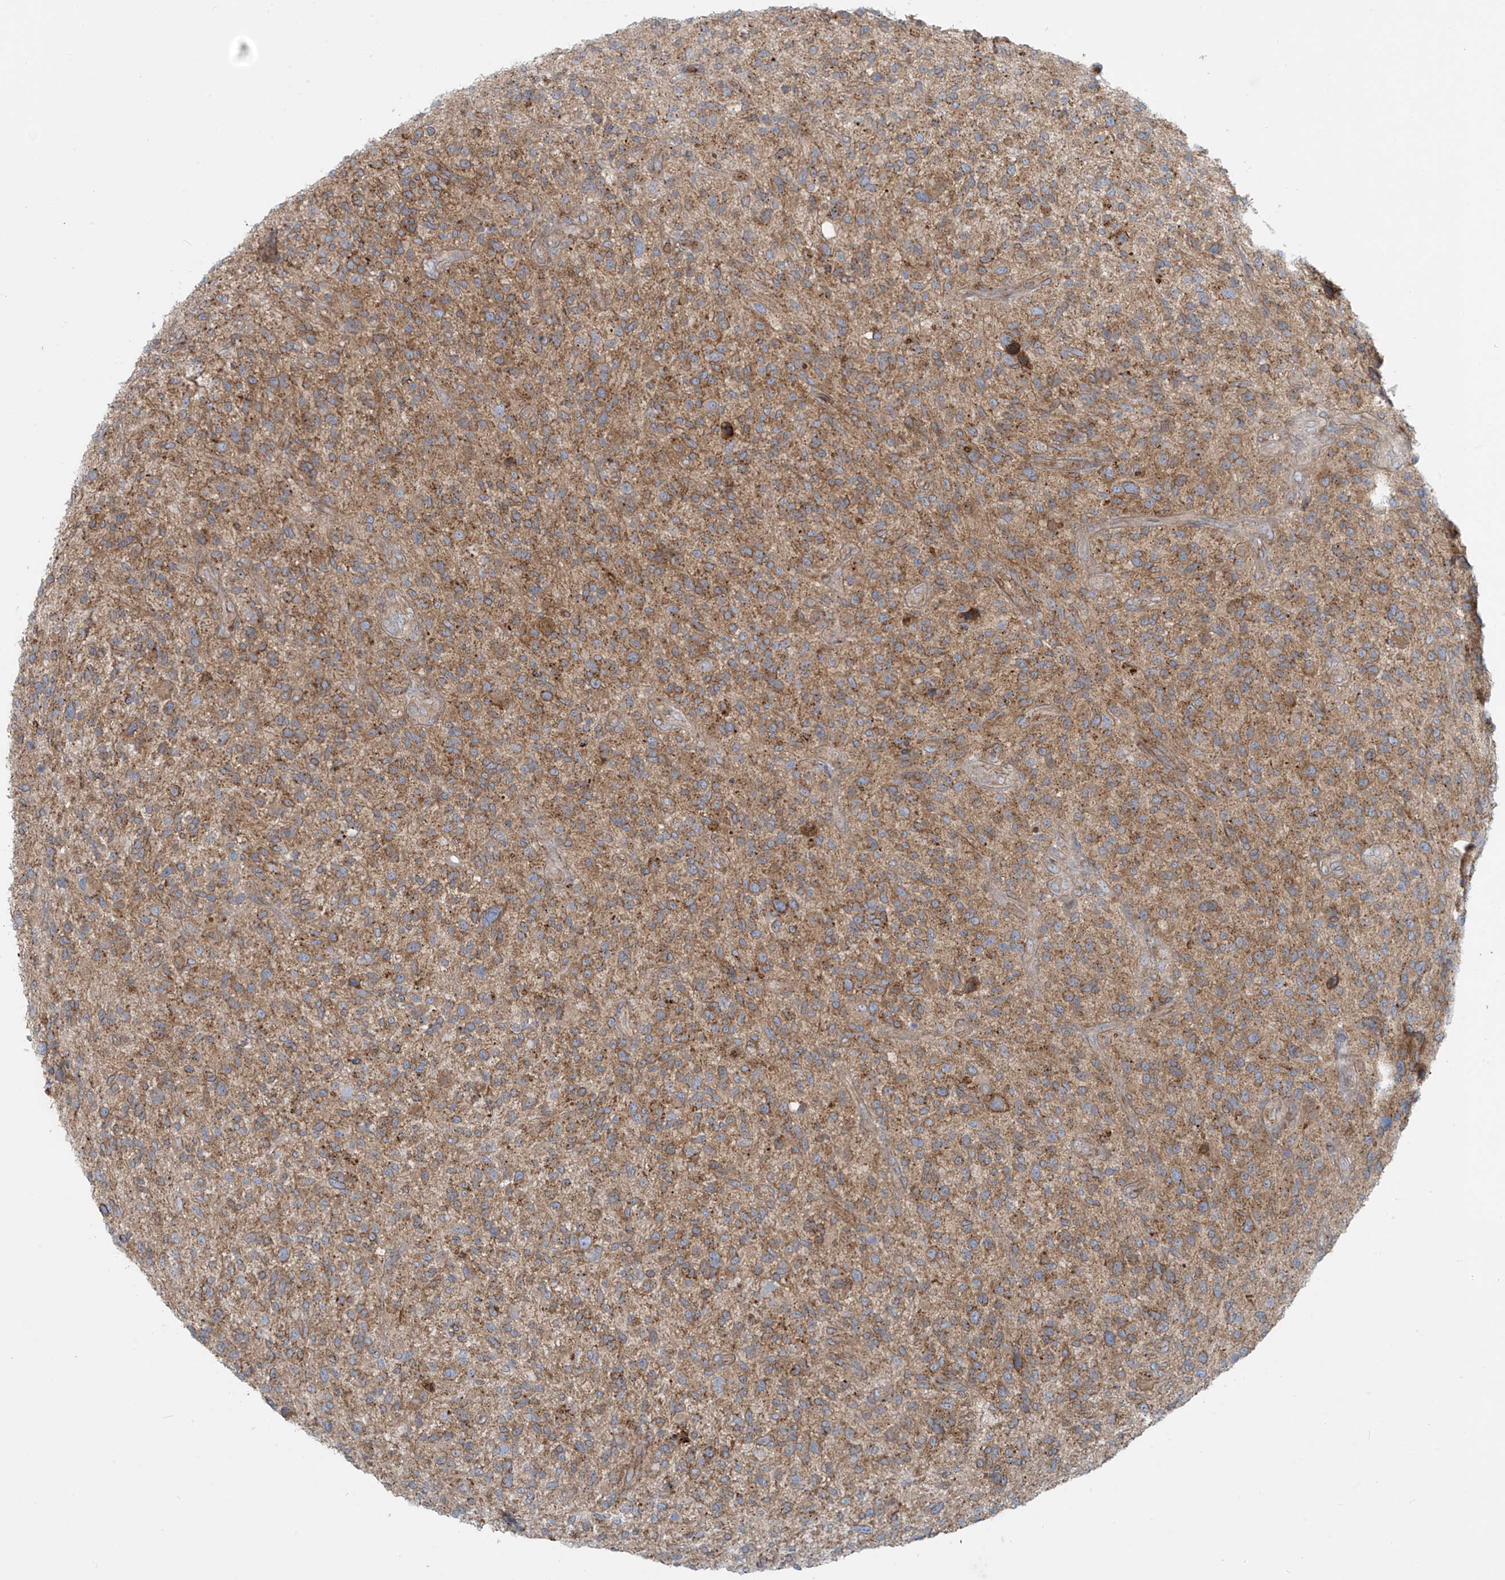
{"staining": {"intensity": "moderate", "quantity": ">75%", "location": "cytoplasmic/membranous"}, "tissue": "glioma", "cell_type": "Tumor cells", "image_type": "cancer", "snomed": [{"axis": "morphology", "description": "Glioma, malignant, High grade"}, {"axis": "topography", "description": "Brain"}], "caption": "This is an image of immunohistochemistry (IHC) staining of glioma, which shows moderate positivity in the cytoplasmic/membranous of tumor cells.", "gene": "LZTS3", "patient": {"sex": "male", "age": 47}}